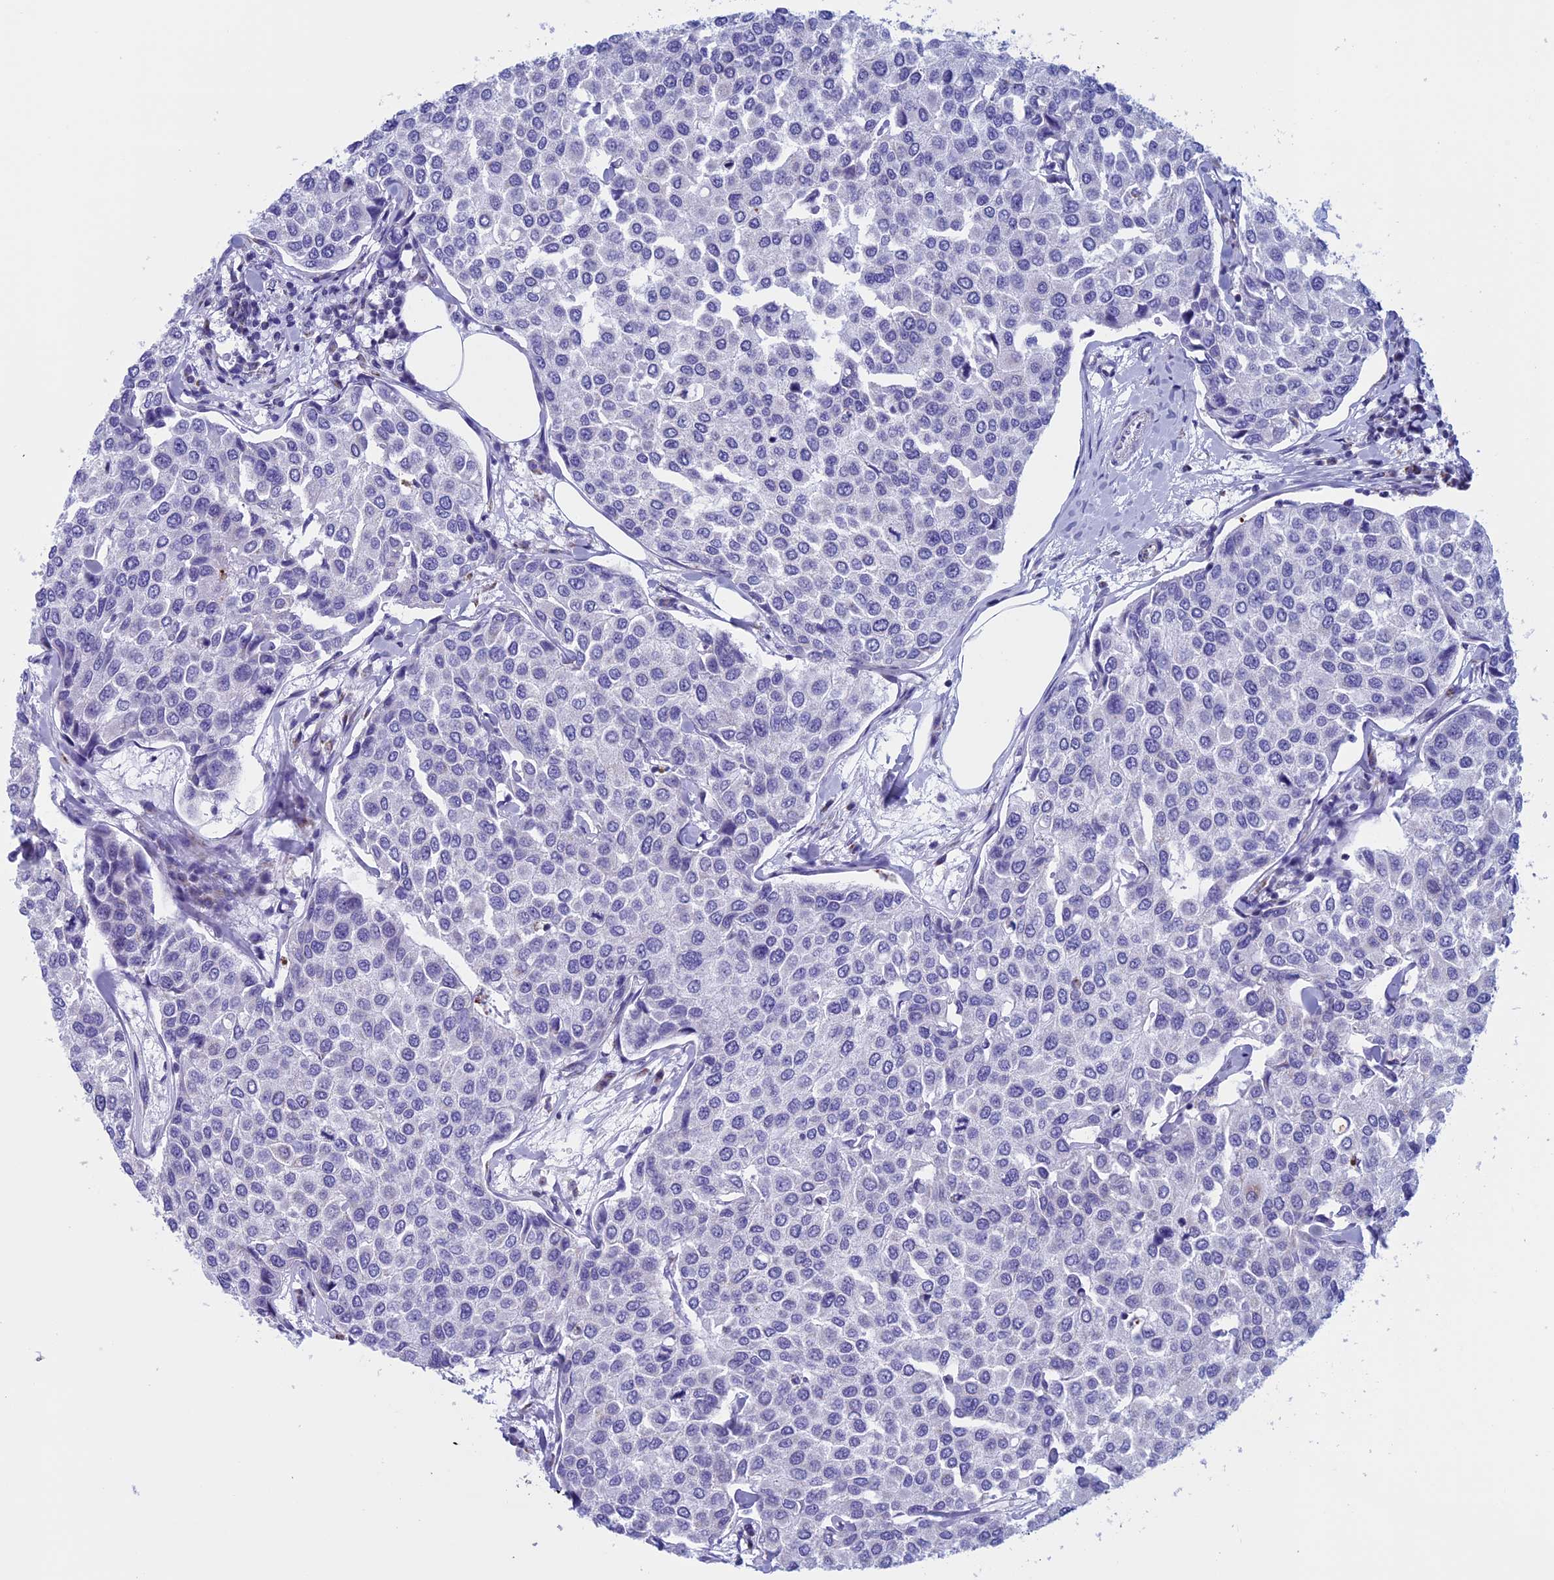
{"staining": {"intensity": "negative", "quantity": "none", "location": "none"}, "tissue": "breast cancer", "cell_type": "Tumor cells", "image_type": "cancer", "snomed": [{"axis": "morphology", "description": "Duct carcinoma"}, {"axis": "topography", "description": "Breast"}], "caption": "Immunohistochemical staining of intraductal carcinoma (breast) demonstrates no significant expression in tumor cells.", "gene": "NDUFB9", "patient": {"sex": "female", "age": 55}}